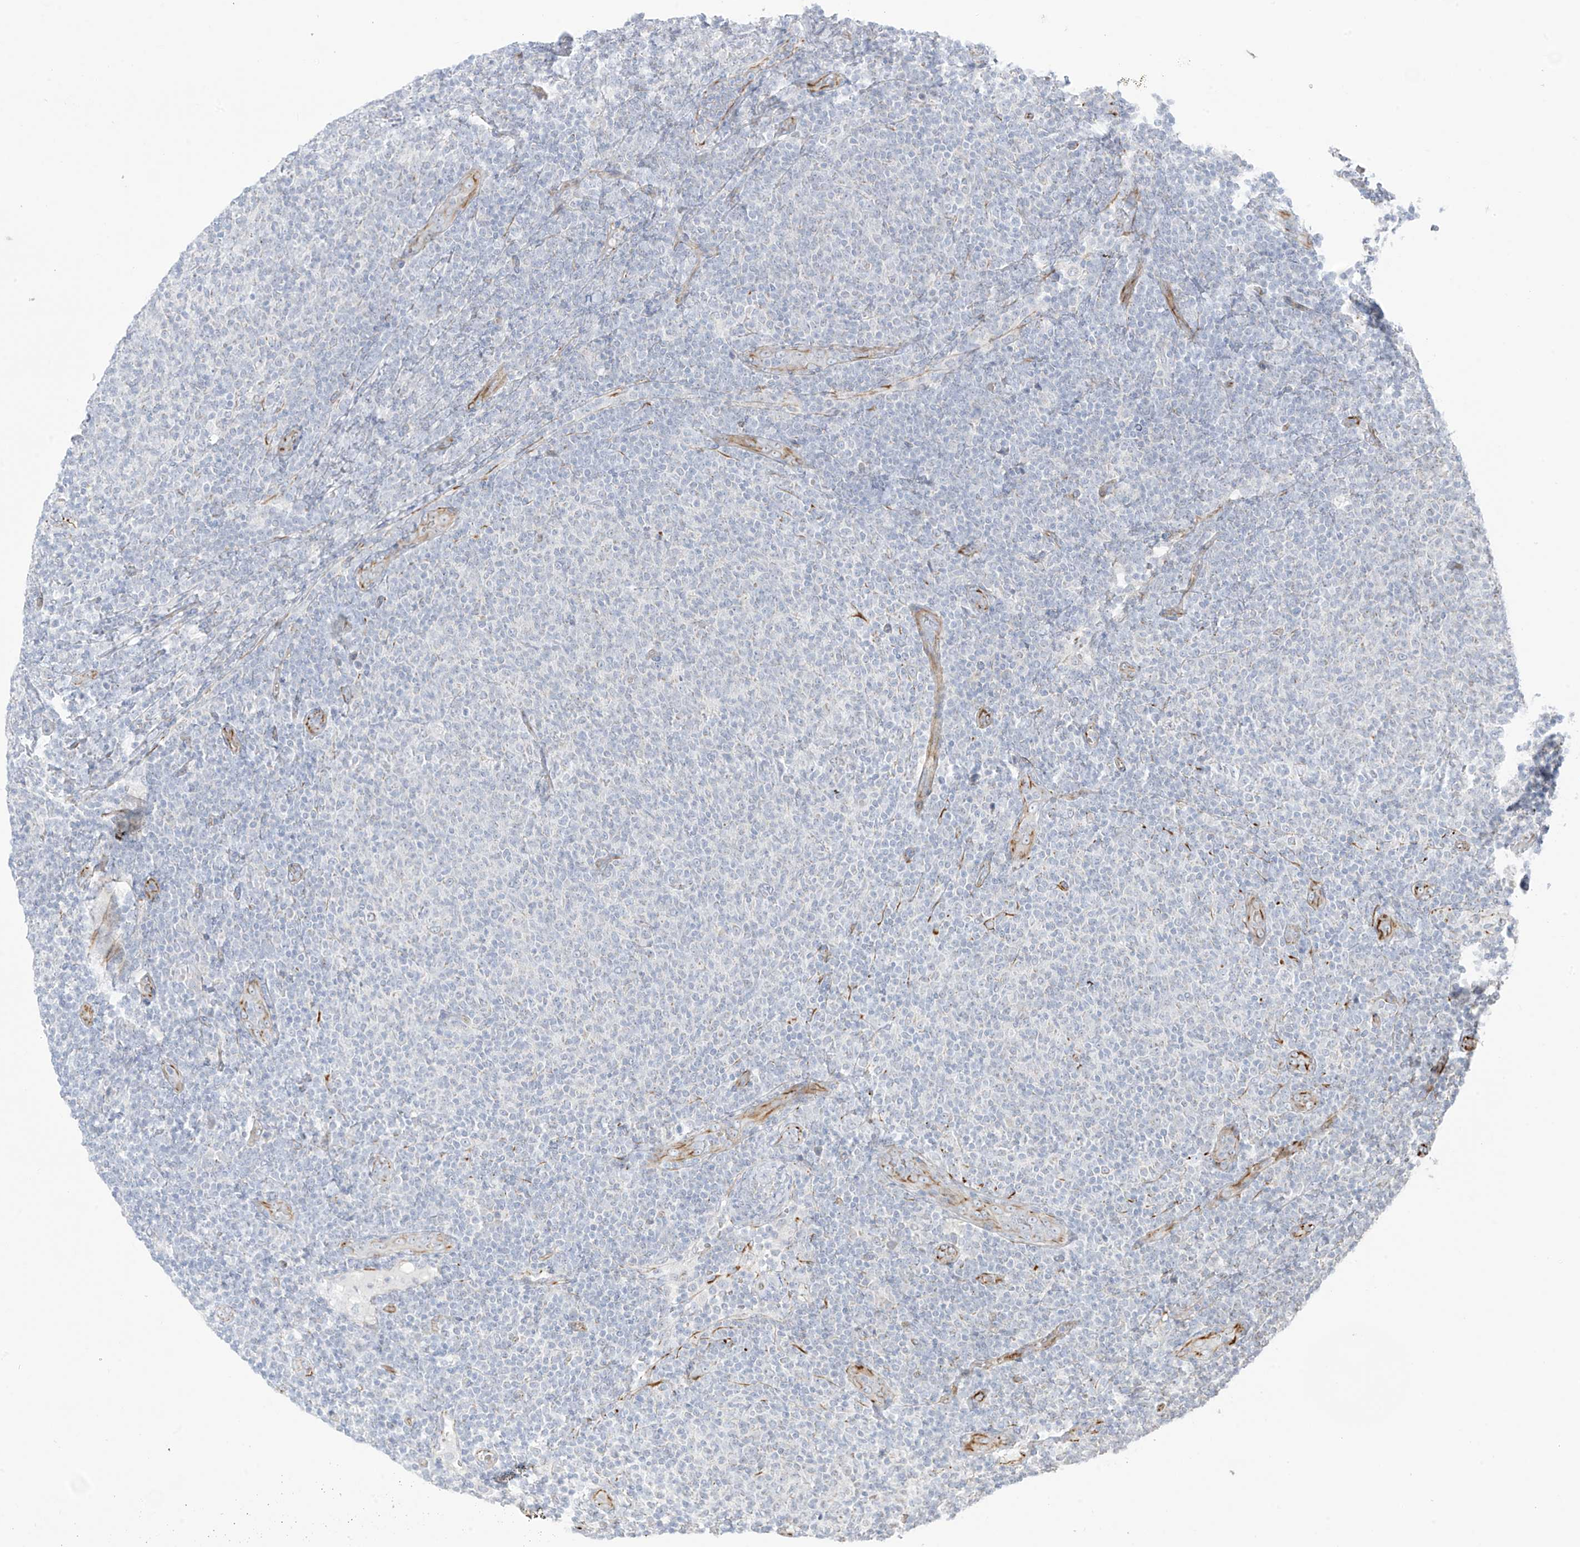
{"staining": {"intensity": "negative", "quantity": "none", "location": "none"}, "tissue": "lymphoma", "cell_type": "Tumor cells", "image_type": "cancer", "snomed": [{"axis": "morphology", "description": "Malignant lymphoma, non-Hodgkin's type, Low grade"}, {"axis": "topography", "description": "Lymph node"}], "caption": "An image of human lymphoma is negative for staining in tumor cells.", "gene": "DCDC2", "patient": {"sex": "male", "age": 66}}